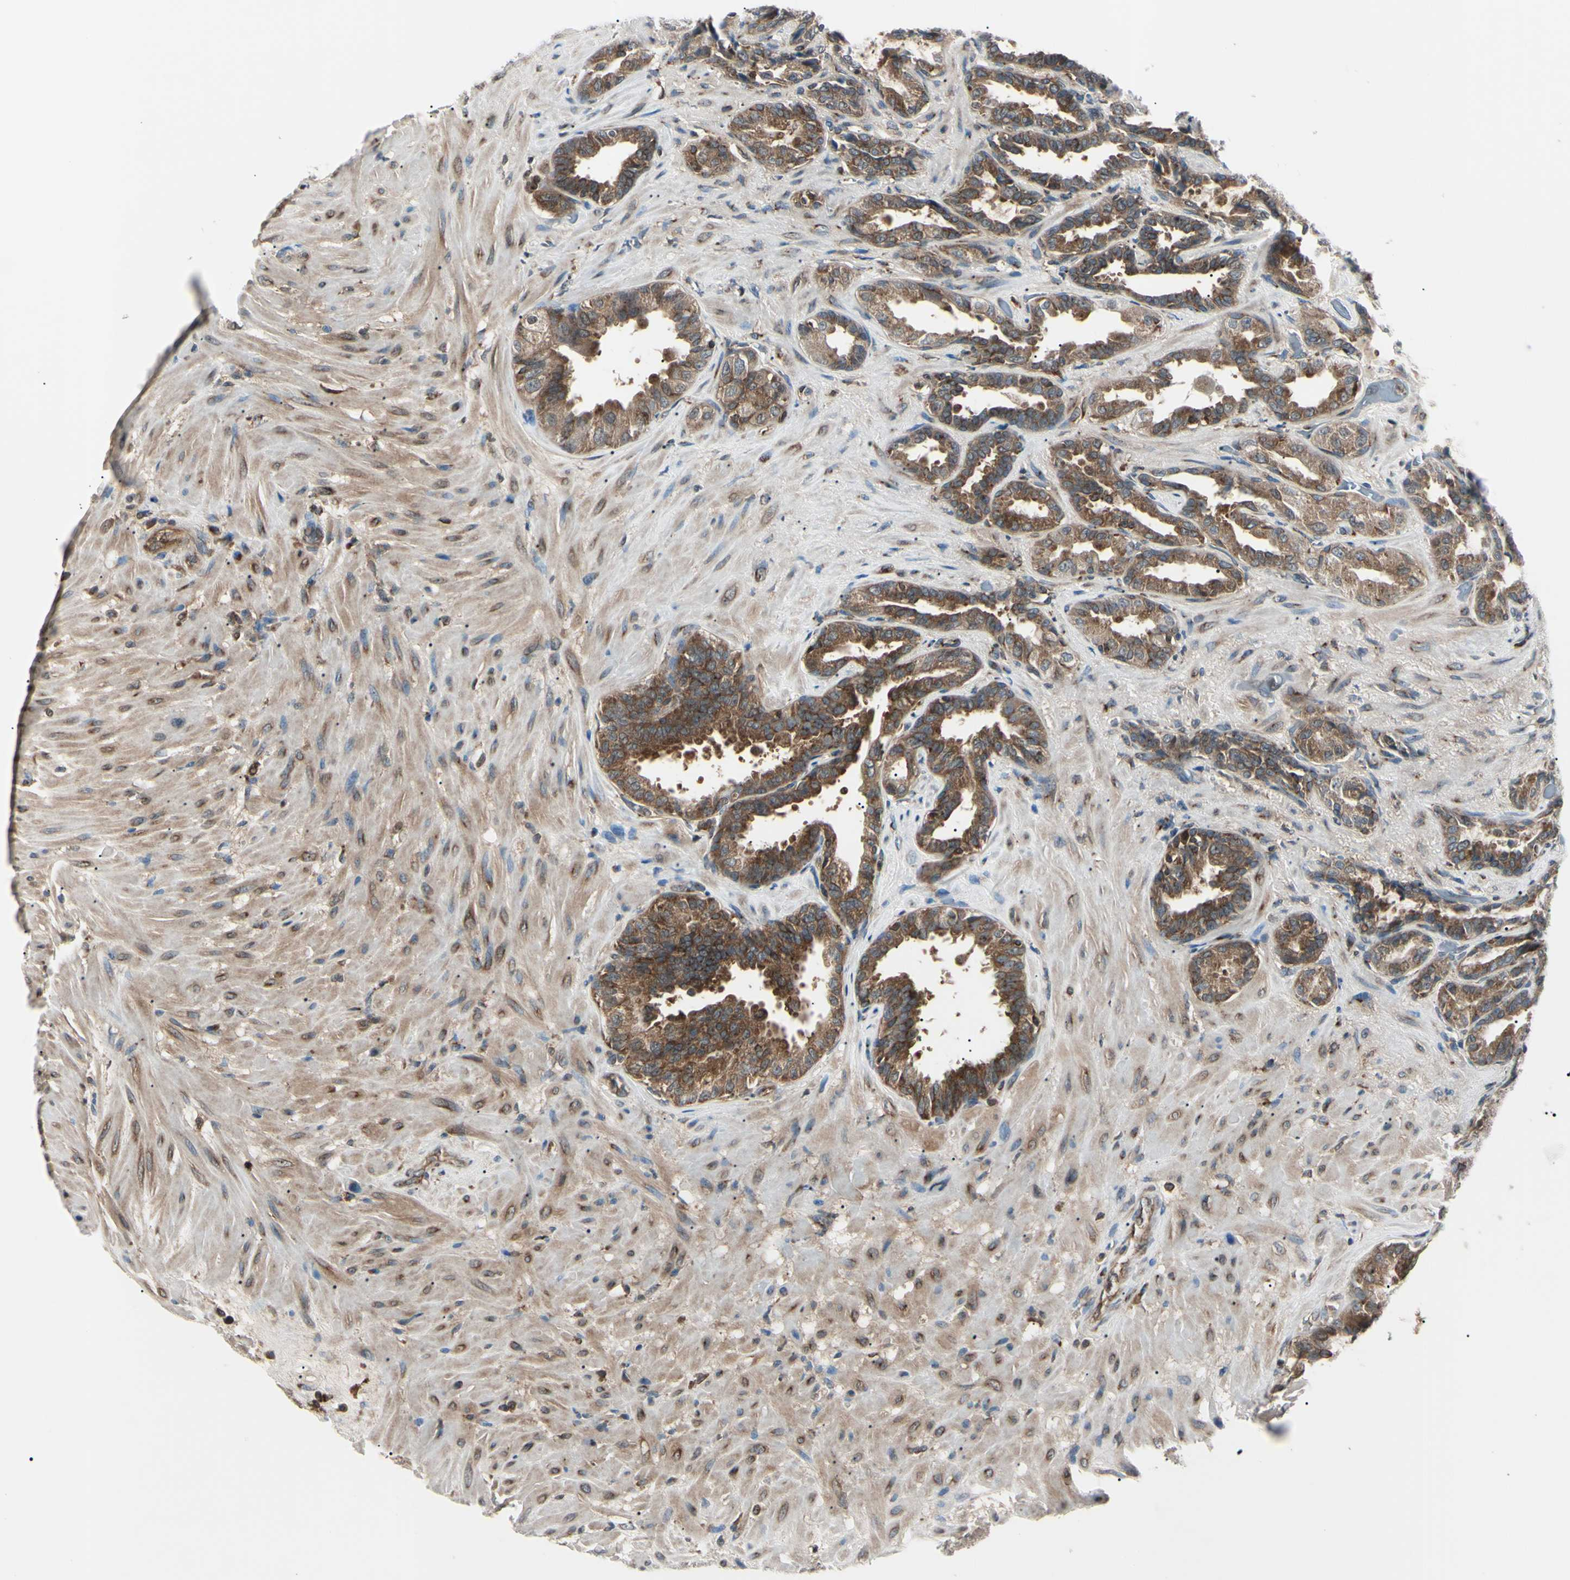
{"staining": {"intensity": "strong", "quantity": ">75%", "location": "cytoplasmic/membranous"}, "tissue": "seminal vesicle", "cell_type": "Glandular cells", "image_type": "normal", "snomed": [{"axis": "morphology", "description": "Normal tissue, NOS"}, {"axis": "topography", "description": "Seminal veicle"}], "caption": "Brown immunohistochemical staining in normal human seminal vesicle reveals strong cytoplasmic/membranous positivity in about >75% of glandular cells. (DAB (3,3'-diaminobenzidine) IHC, brown staining for protein, blue staining for nuclei).", "gene": "MAPRE1", "patient": {"sex": "male", "age": 61}}